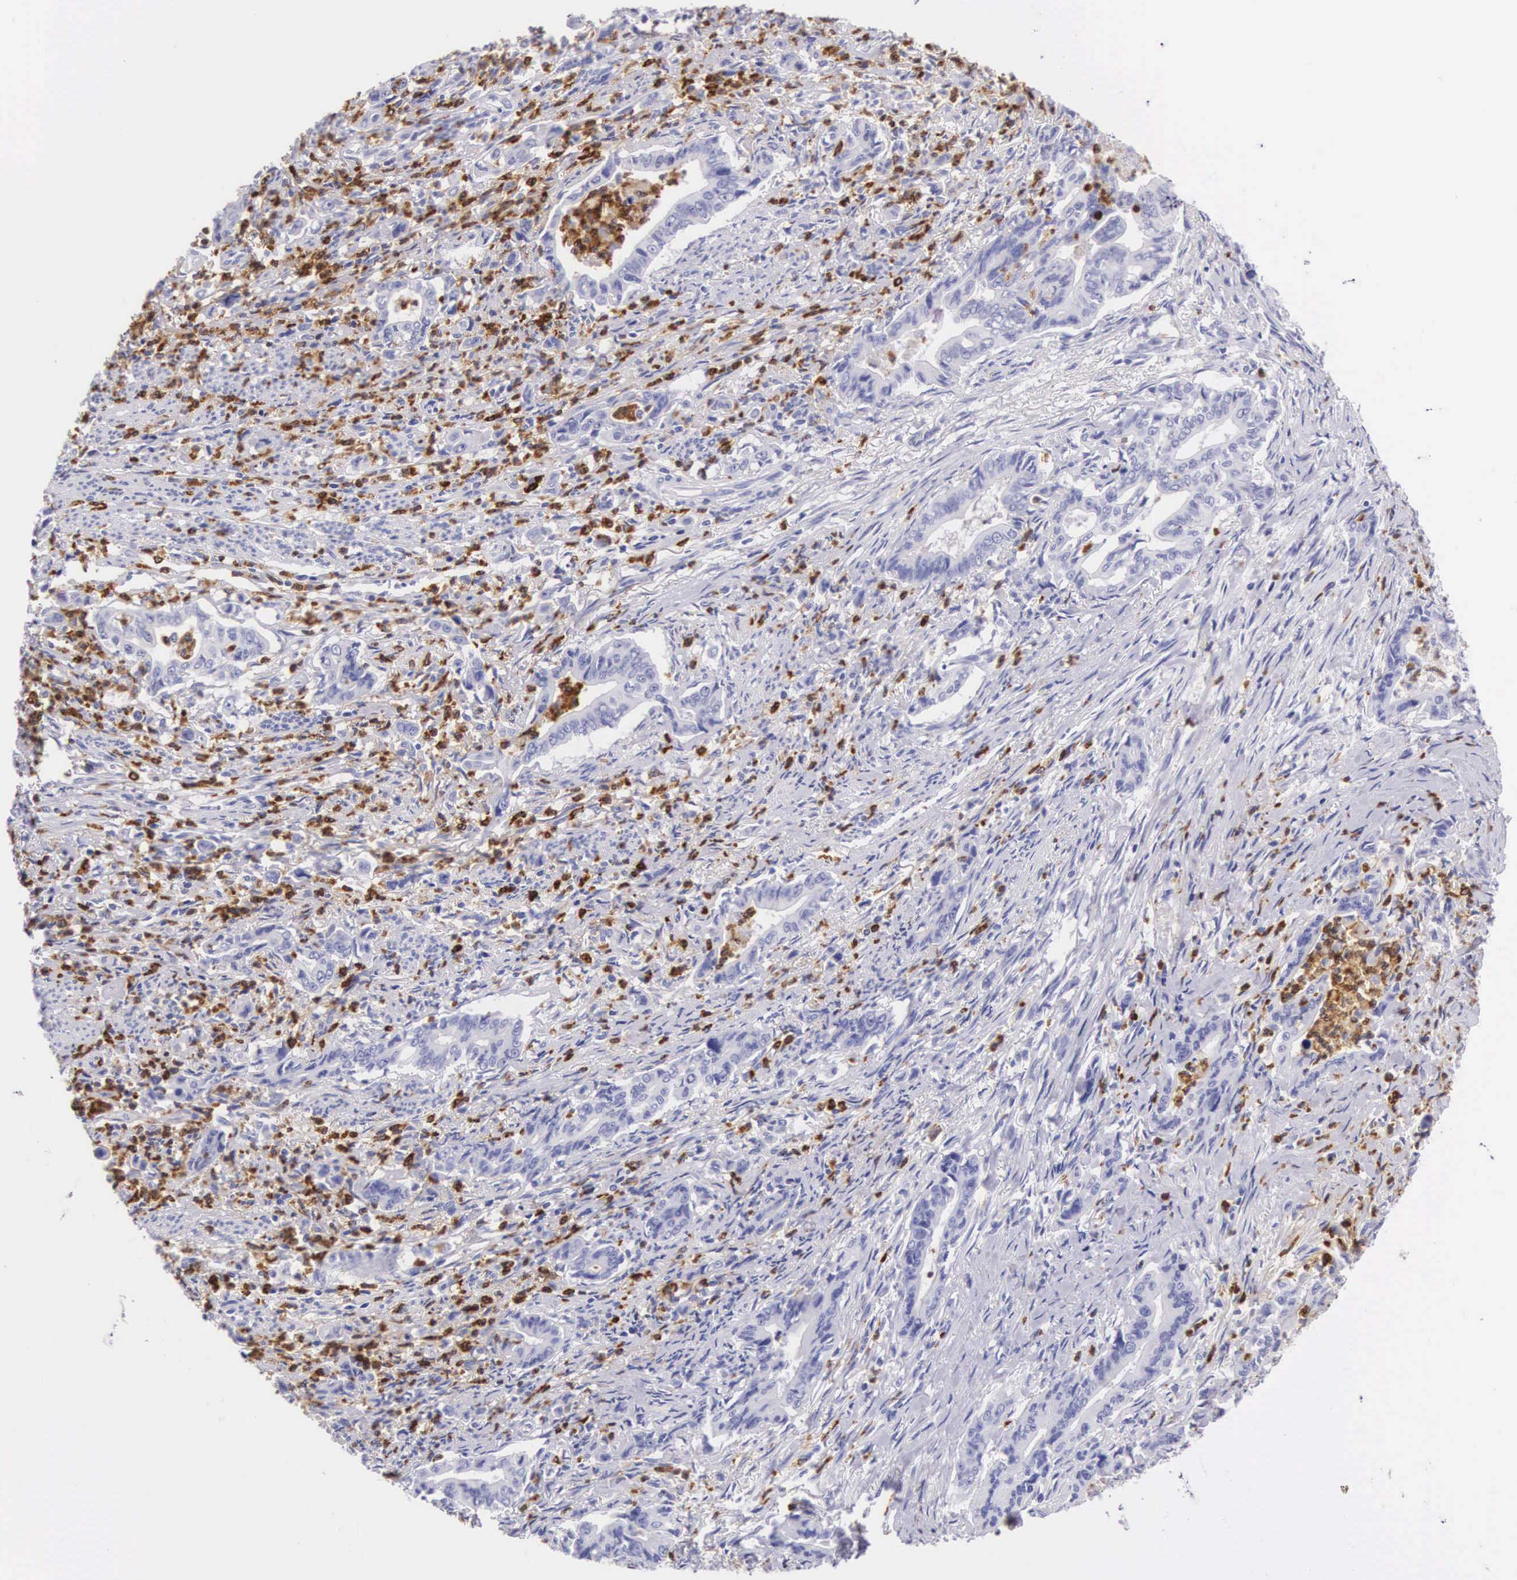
{"staining": {"intensity": "negative", "quantity": "none", "location": "none"}, "tissue": "stomach cancer", "cell_type": "Tumor cells", "image_type": "cancer", "snomed": [{"axis": "morphology", "description": "Adenocarcinoma, NOS"}, {"axis": "topography", "description": "Stomach"}], "caption": "IHC histopathology image of neoplastic tissue: stomach cancer stained with DAB (3,3'-diaminobenzidine) displays no significant protein positivity in tumor cells.", "gene": "FCN1", "patient": {"sex": "female", "age": 76}}